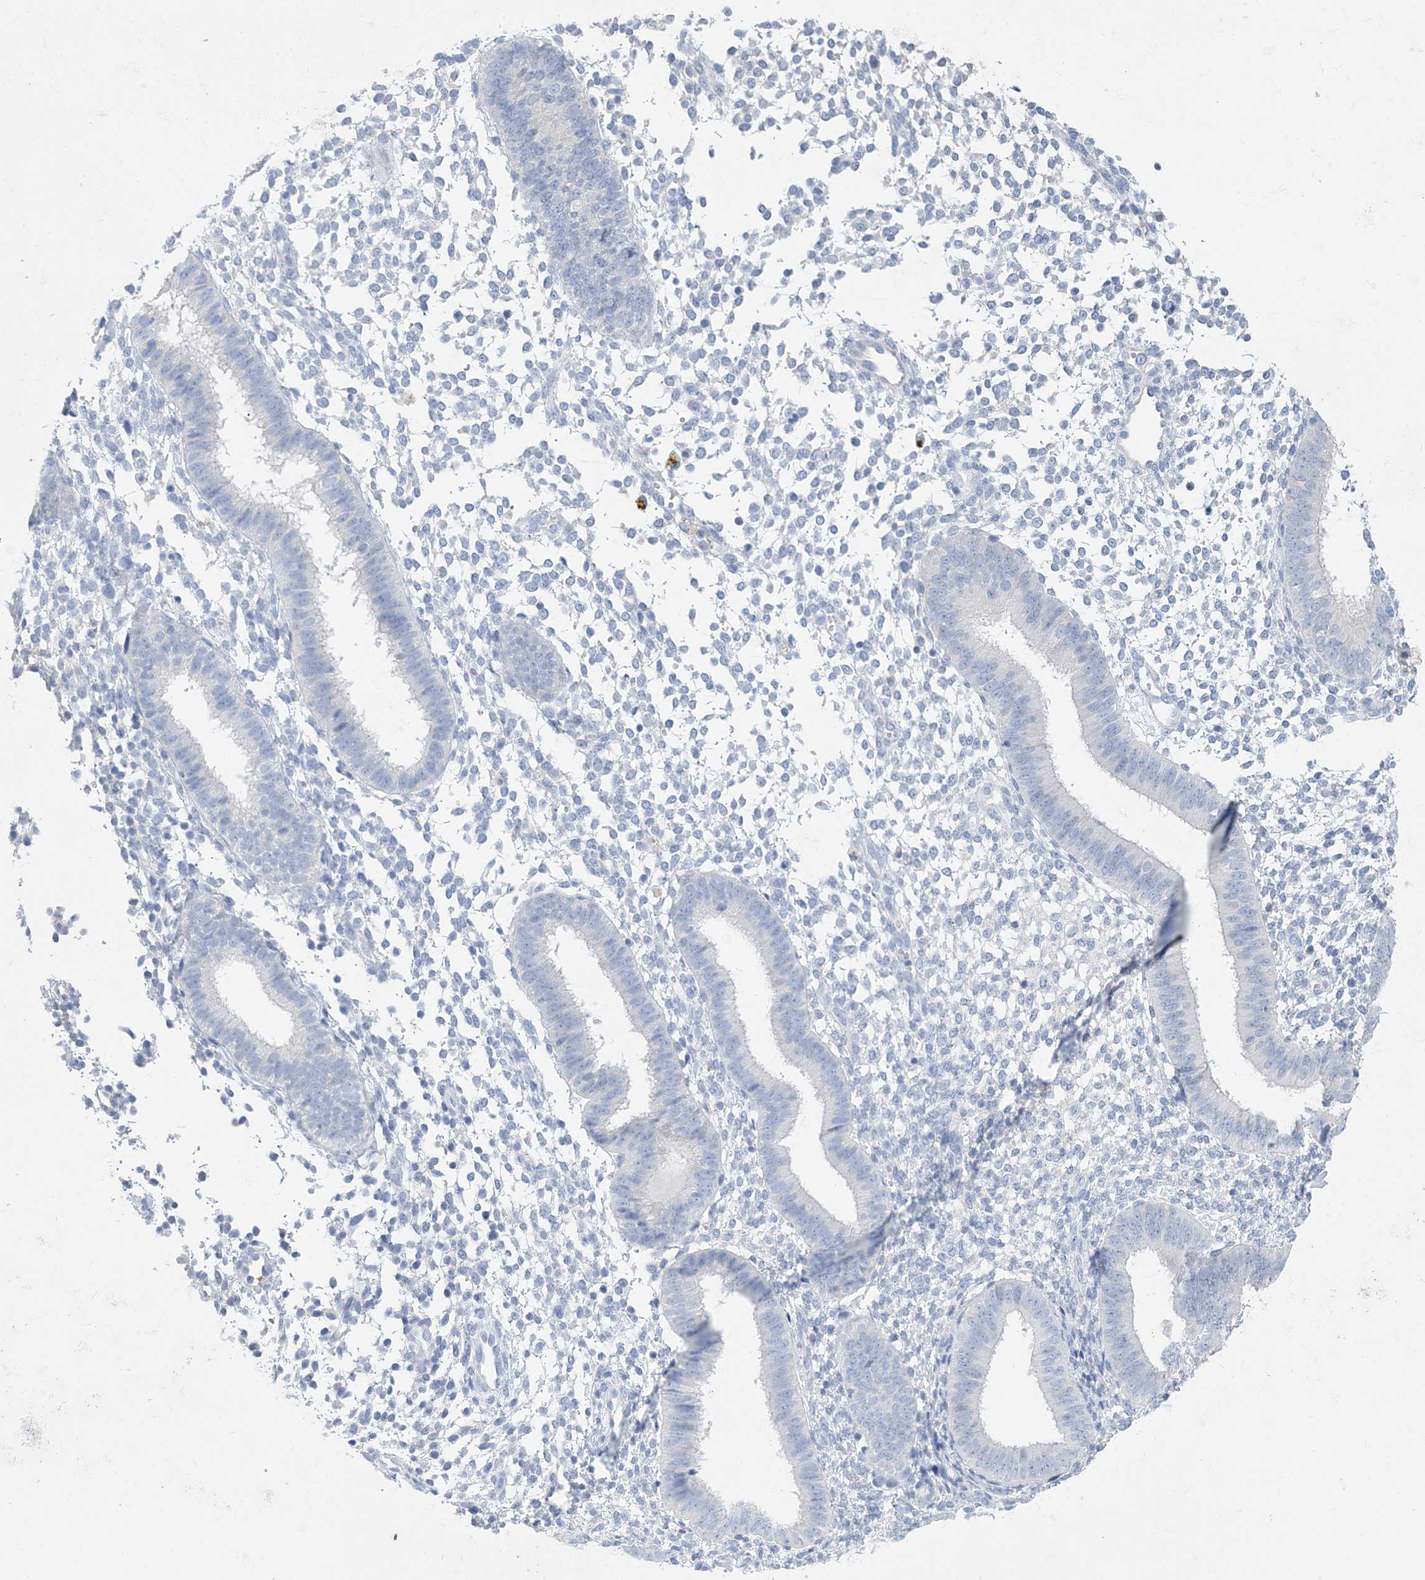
{"staining": {"intensity": "negative", "quantity": "none", "location": "none"}, "tissue": "endometrium", "cell_type": "Cells in endometrial stroma", "image_type": "normal", "snomed": [{"axis": "morphology", "description": "Normal tissue, NOS"}, {"axis": "topography", "description": "Uterus"}, {"axis": "topography", "description": "Endometrium"}], "caption": "Immunohistochemical staining of normal endometrium shows no significant positivity in cells in endometrial stroma. (Stains: DAB immunohistochemistry (IHC) with hematoxylin counter stain, Microscopy: brightfield microscopy at high magnification).", "gene": "KPRP", "patient": {"sex": "female", "age": 48}}